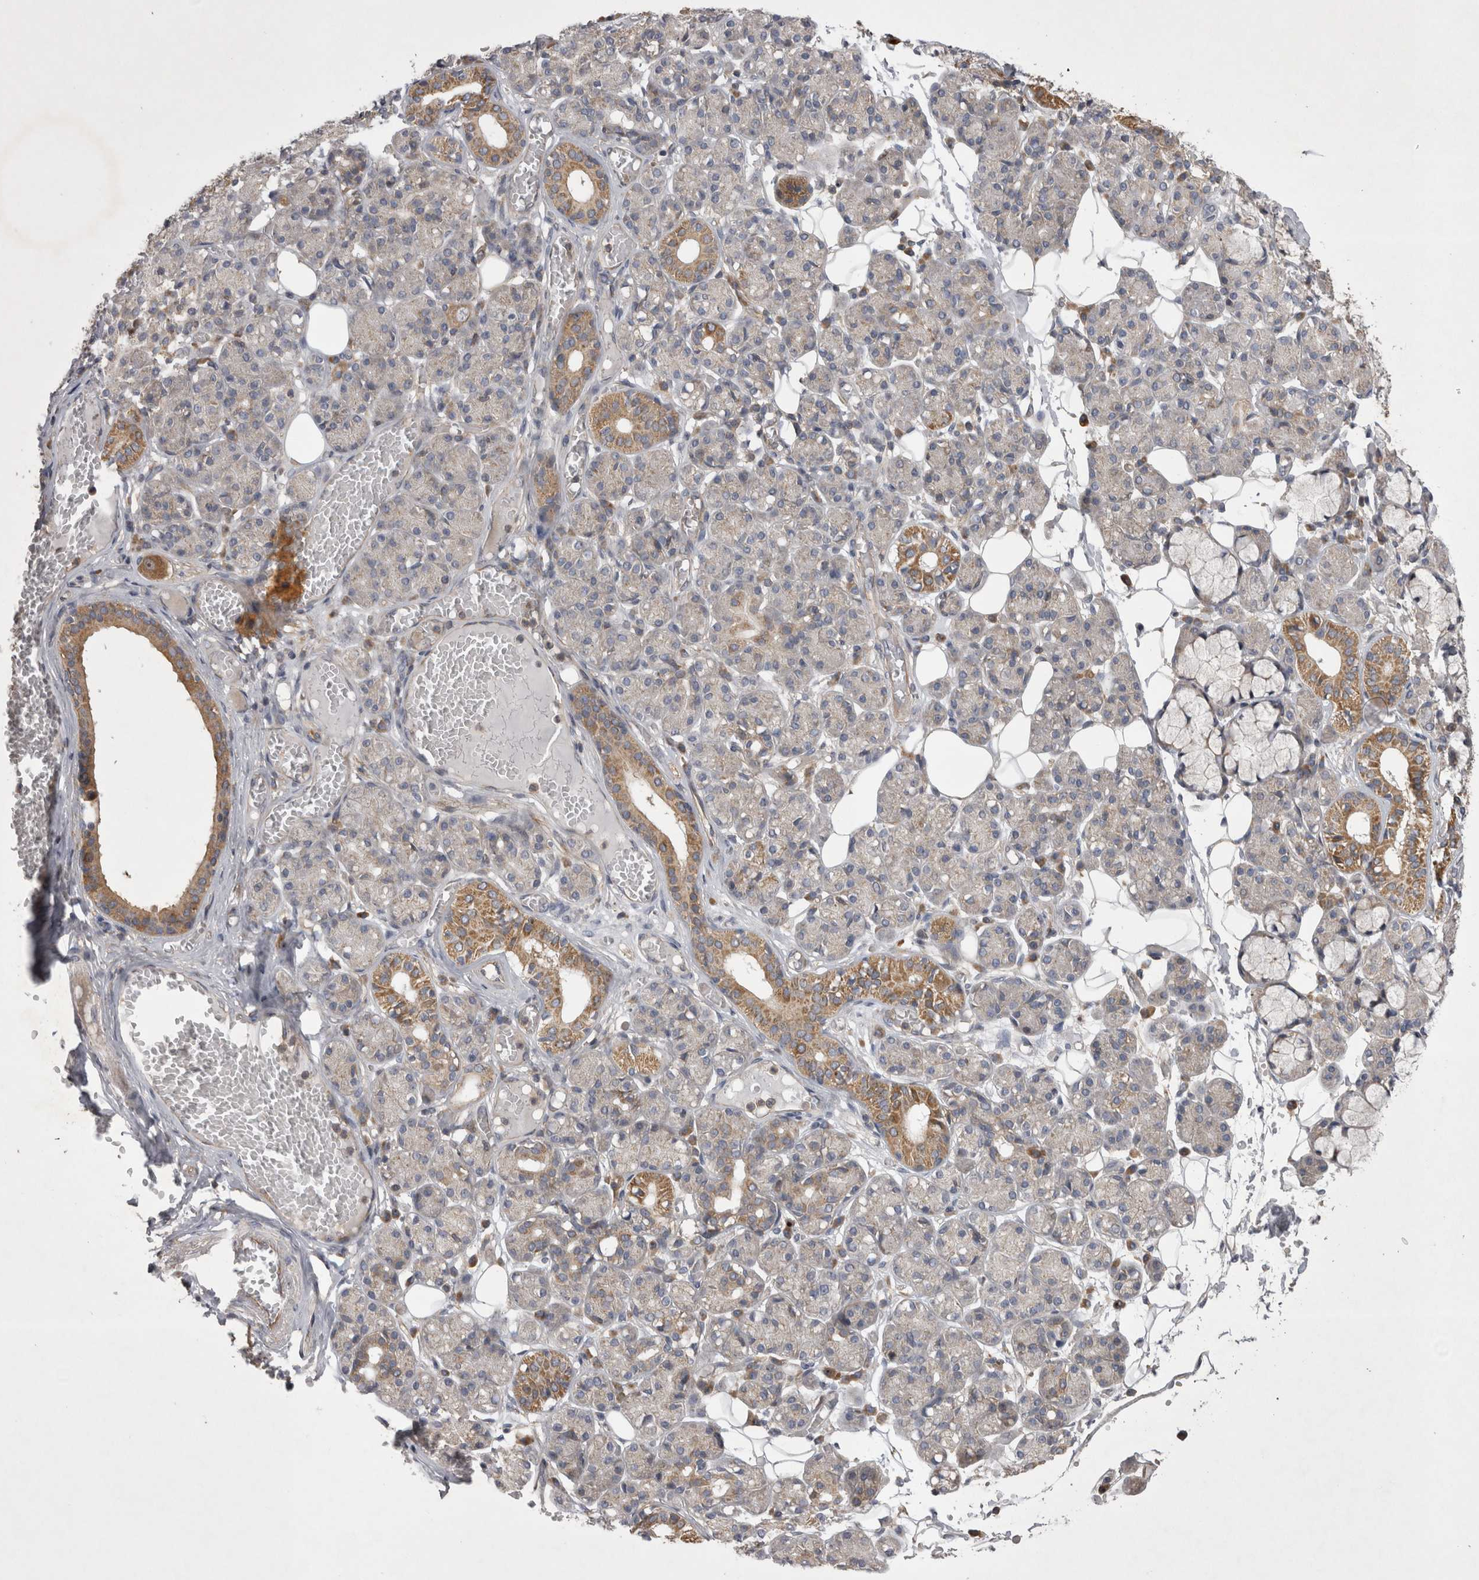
{"staining": {"intensity": "moderate", "quantity": "<25%", "location": "cytoplasmic/membranous"}, "tissue": "salivary gland", "cell_type": "Glandular cells", "image_type": "normal", "snomed": [{"axis": "morphology", "description": "Normal tissue, NOS"}, {"axis": "topography", "description": "Salivary gland"}], "caption": "Immunohistochemistry (IHC) of unremarkable human salivary gland exhibits low levels of moderate cytoplasmic/membranous expression in approximately <25% of glandular cells. The protein is stained brown, and the nuclei are stained in blue (DAB IHC with brightfield microscopy, high magnification).", "gene": "TSPOAP1", "patient": {"sex": "male", "age": 63}}